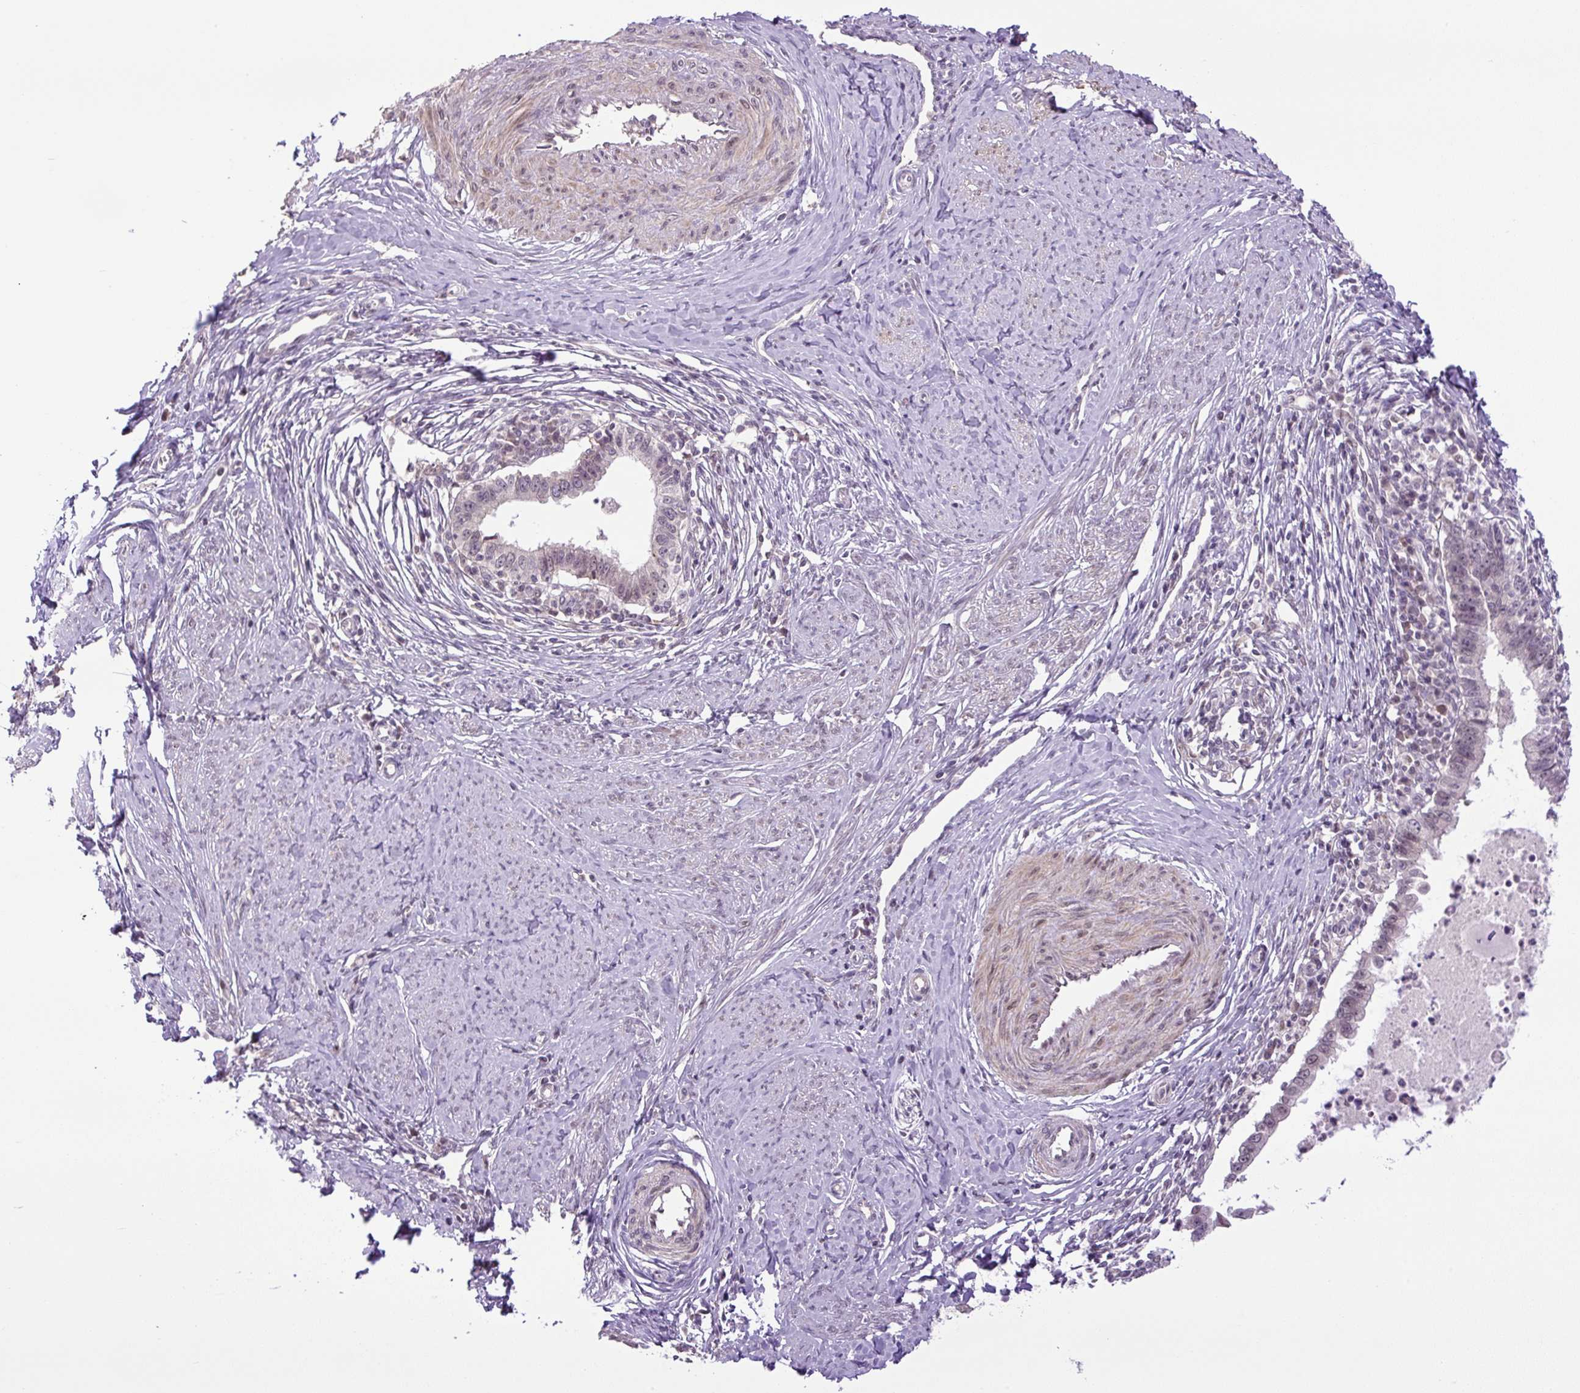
{"staining": {"intensity": "weak", "quantity": "25%-75%", "location": "nuclear"}, "tissue": "cervical cancer", "cell_type": "Tumor cells", "image_type": "cancer", "snomed": [{"axis": "morphology", "description": "Adenocarcinoma, NOS"}, {"axis": "topography", "description": "Cervix"}], "caption": "A brown stain highlights weak nuclear expression of a protein in cervical cancer tumor cells.", "gene": "KPNA1", "patient": {"sex": "female", "age": 36}}